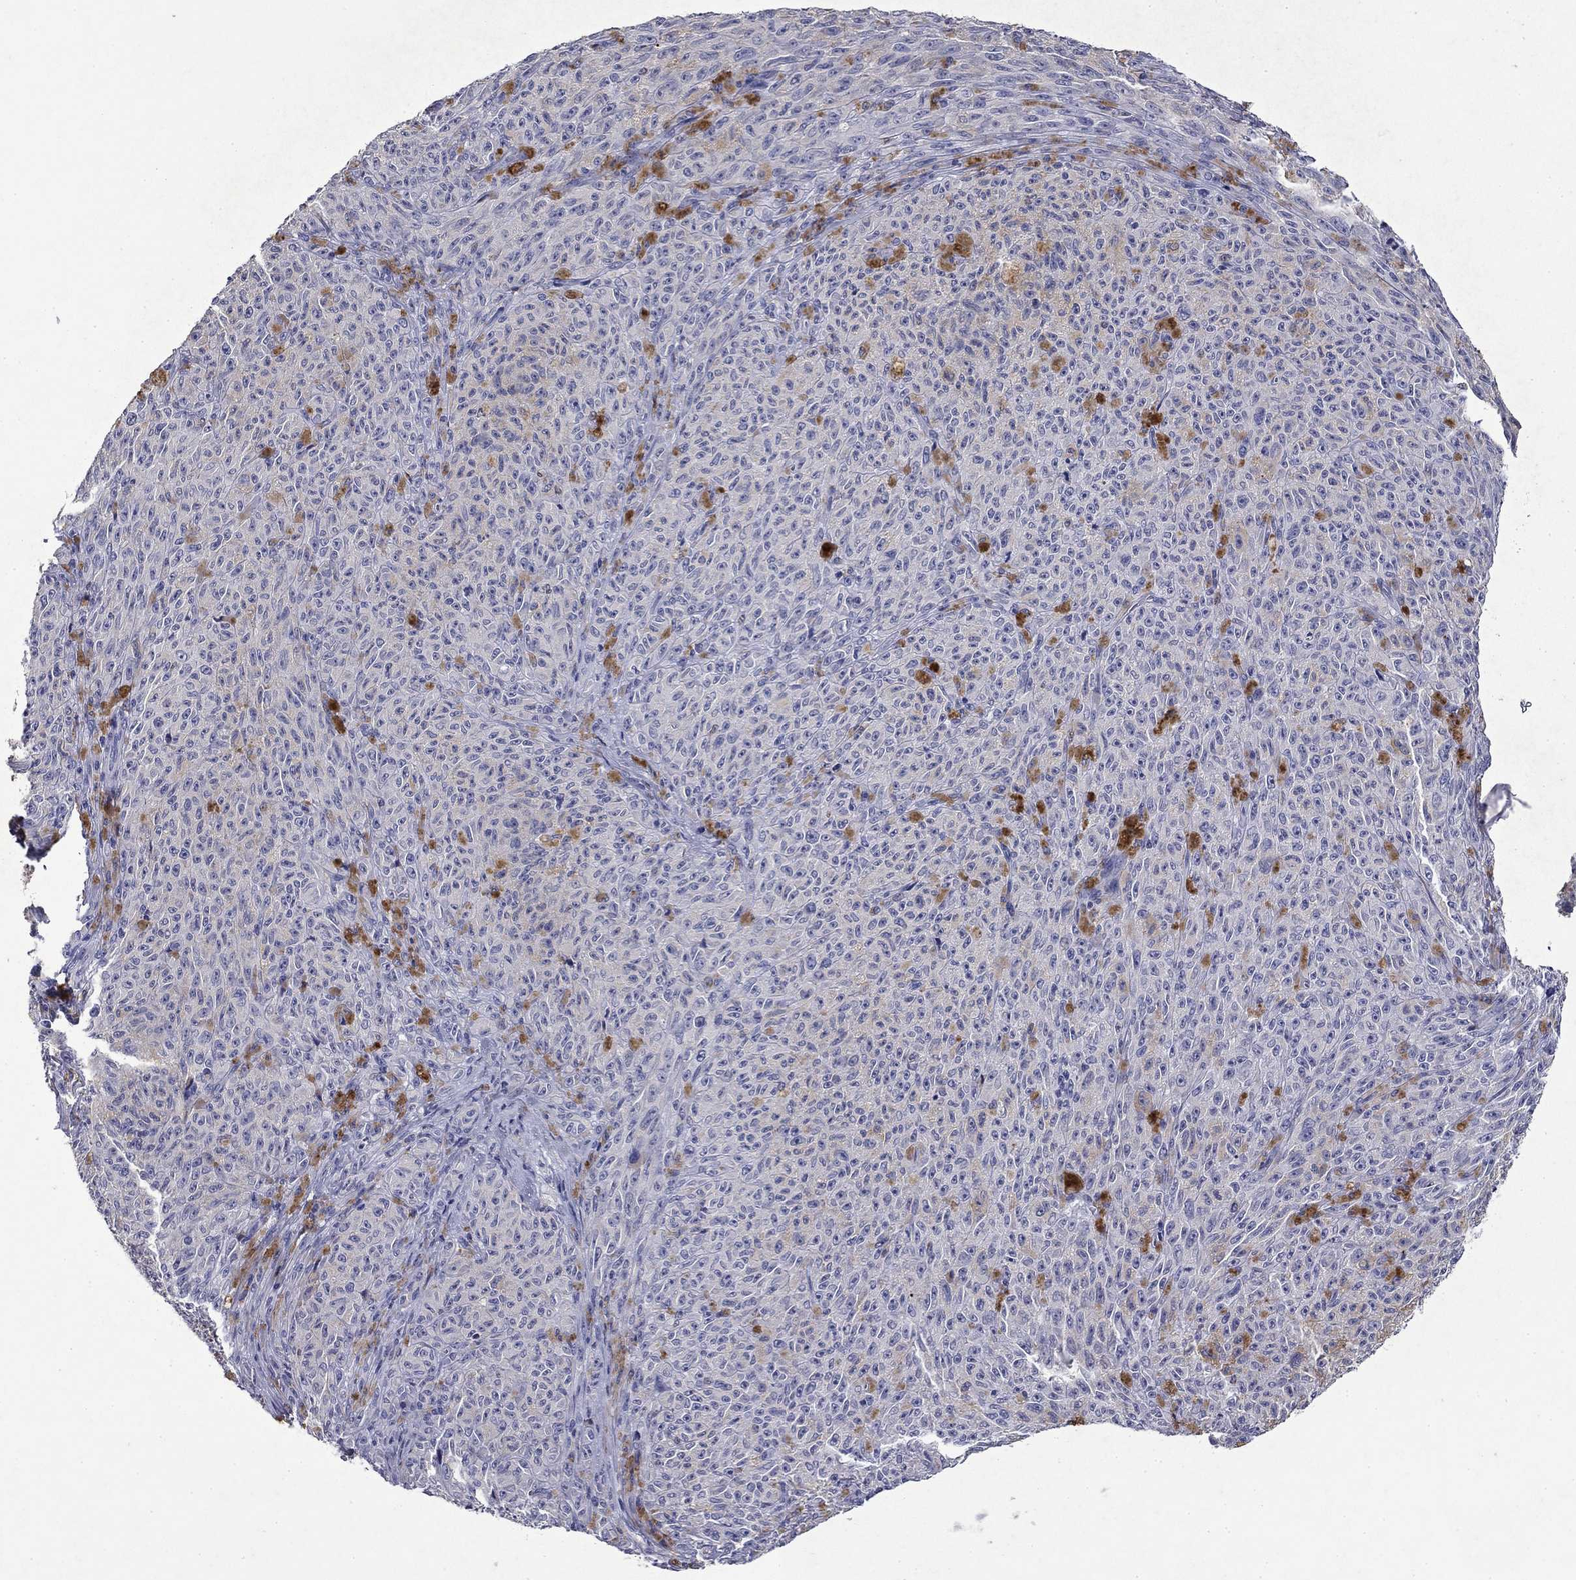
{"staining": {"intensity": "negative", "quantity": "none", "location": "none"}, "tissue": "melanoma", "cell_type": "Tumor cells", "image_type": "cancer", "snomed": [{"axis": "morphology", "description": "Malignant melanoma, NOS"}, {"axis": "topography", "description": "Skin"}], "caption": "Image shows no significant protein expression in tumor cells of malignant melanoma.", "gene": "IRF5", "patient": {"sex": "female", "age": 82}}